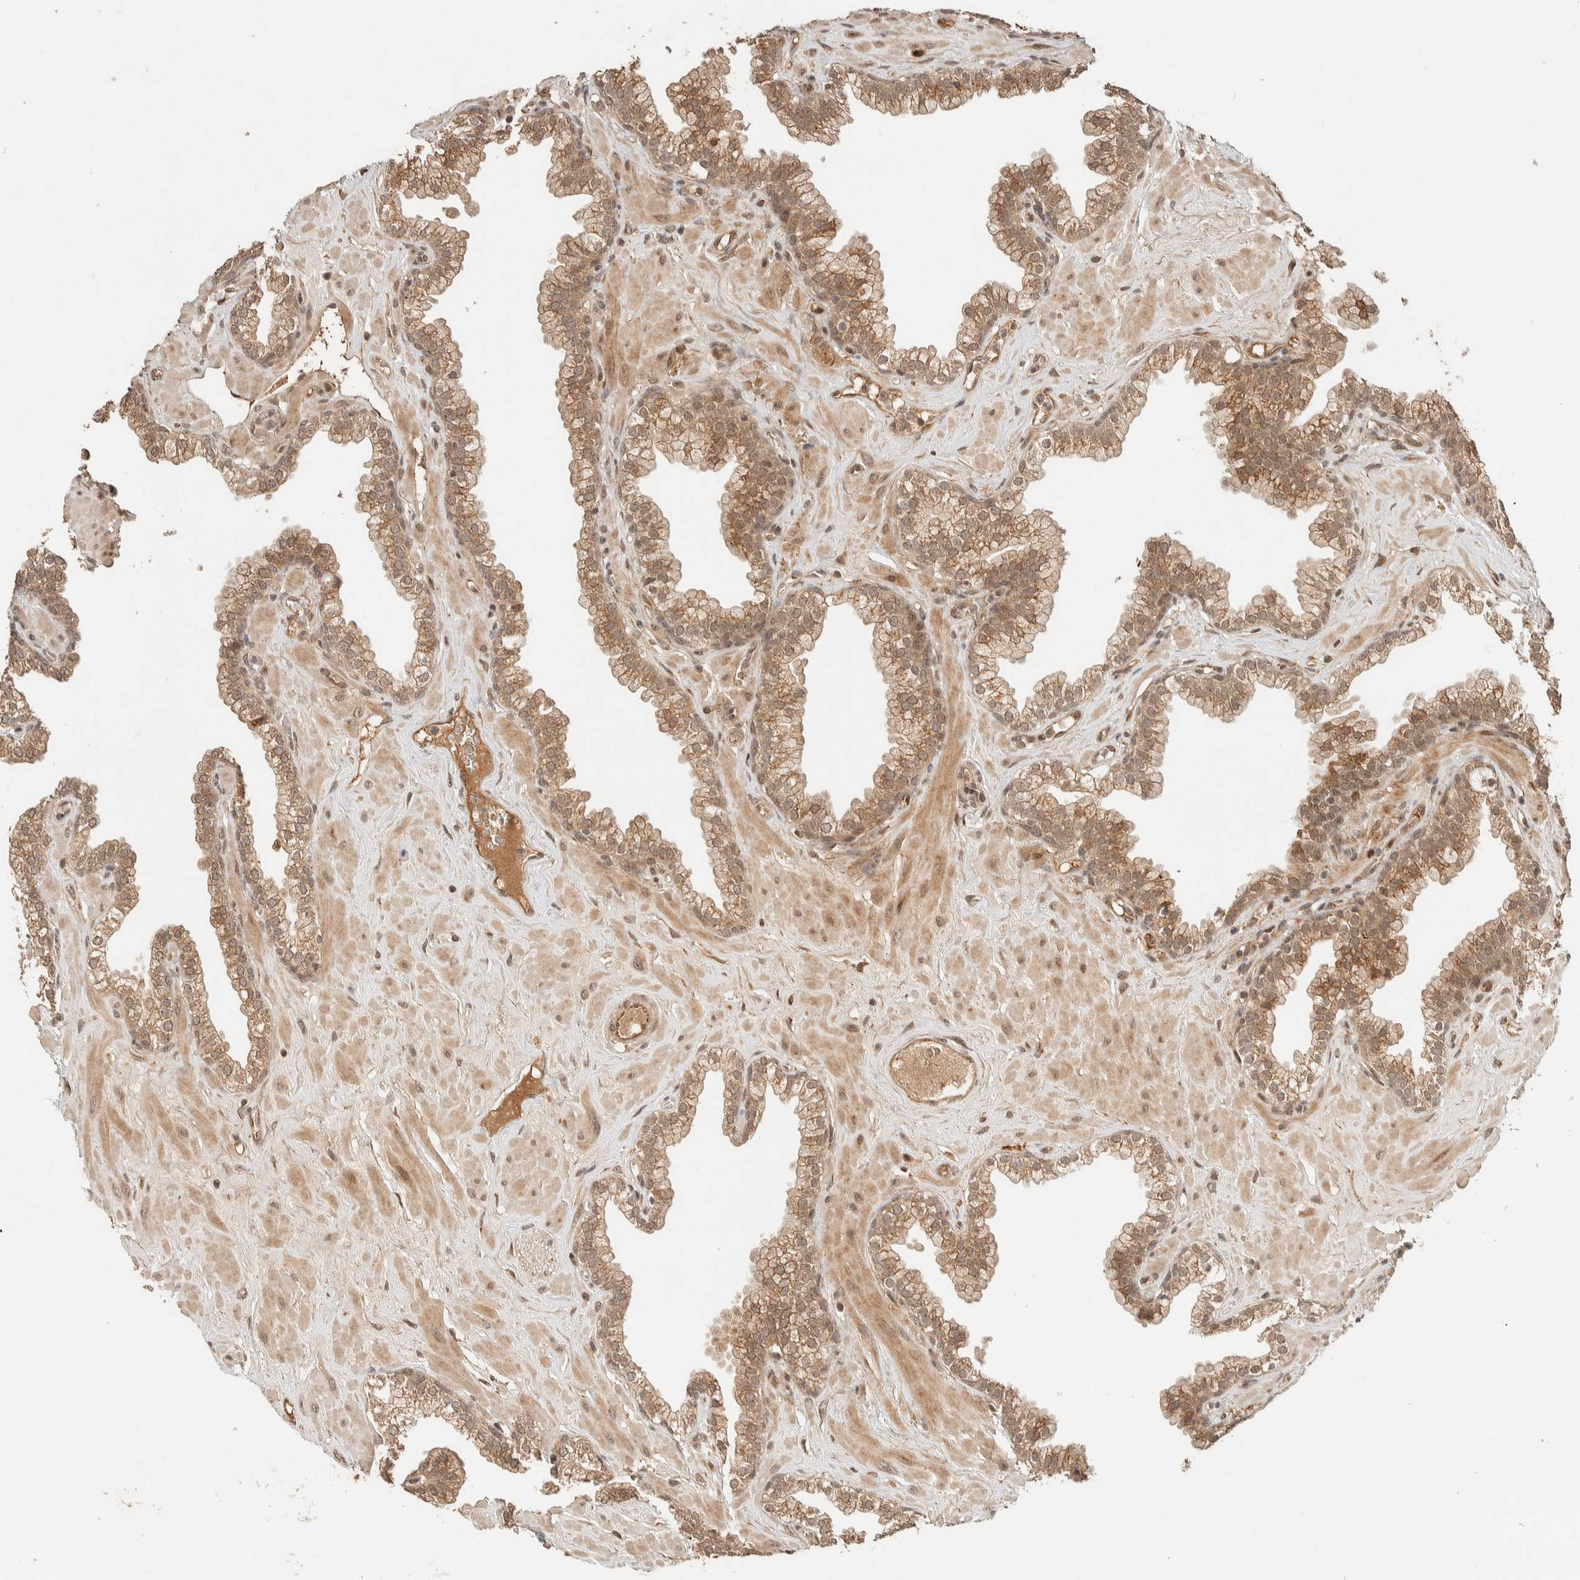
{"staining": {"intensity": "moderate", "quantity": ">75%", "location": "cytoplasmic/membranous"}, "tissue": "prostate", "cell_type": "Glandular cells", "image_type": "normal", "snomed": [{"axis": "morphology", "description": "Normal tissue, NOS"}, {"axis": "morphology", "description": "Urothelial carcinoma, Low grade"}, {"axis": "topography", "description": "Urinary bladder"}, {"axis": "topography", "description": "Prostate"}], "caption": "This image reveals immunohistochemistry staining of unremarkable human prostate, with medium moderate cytoplasmic/membranous staining in approximately >75% of glandular cells.", "gene": "ZBTB2", "patient": {"sex": "male", "age": 60}}